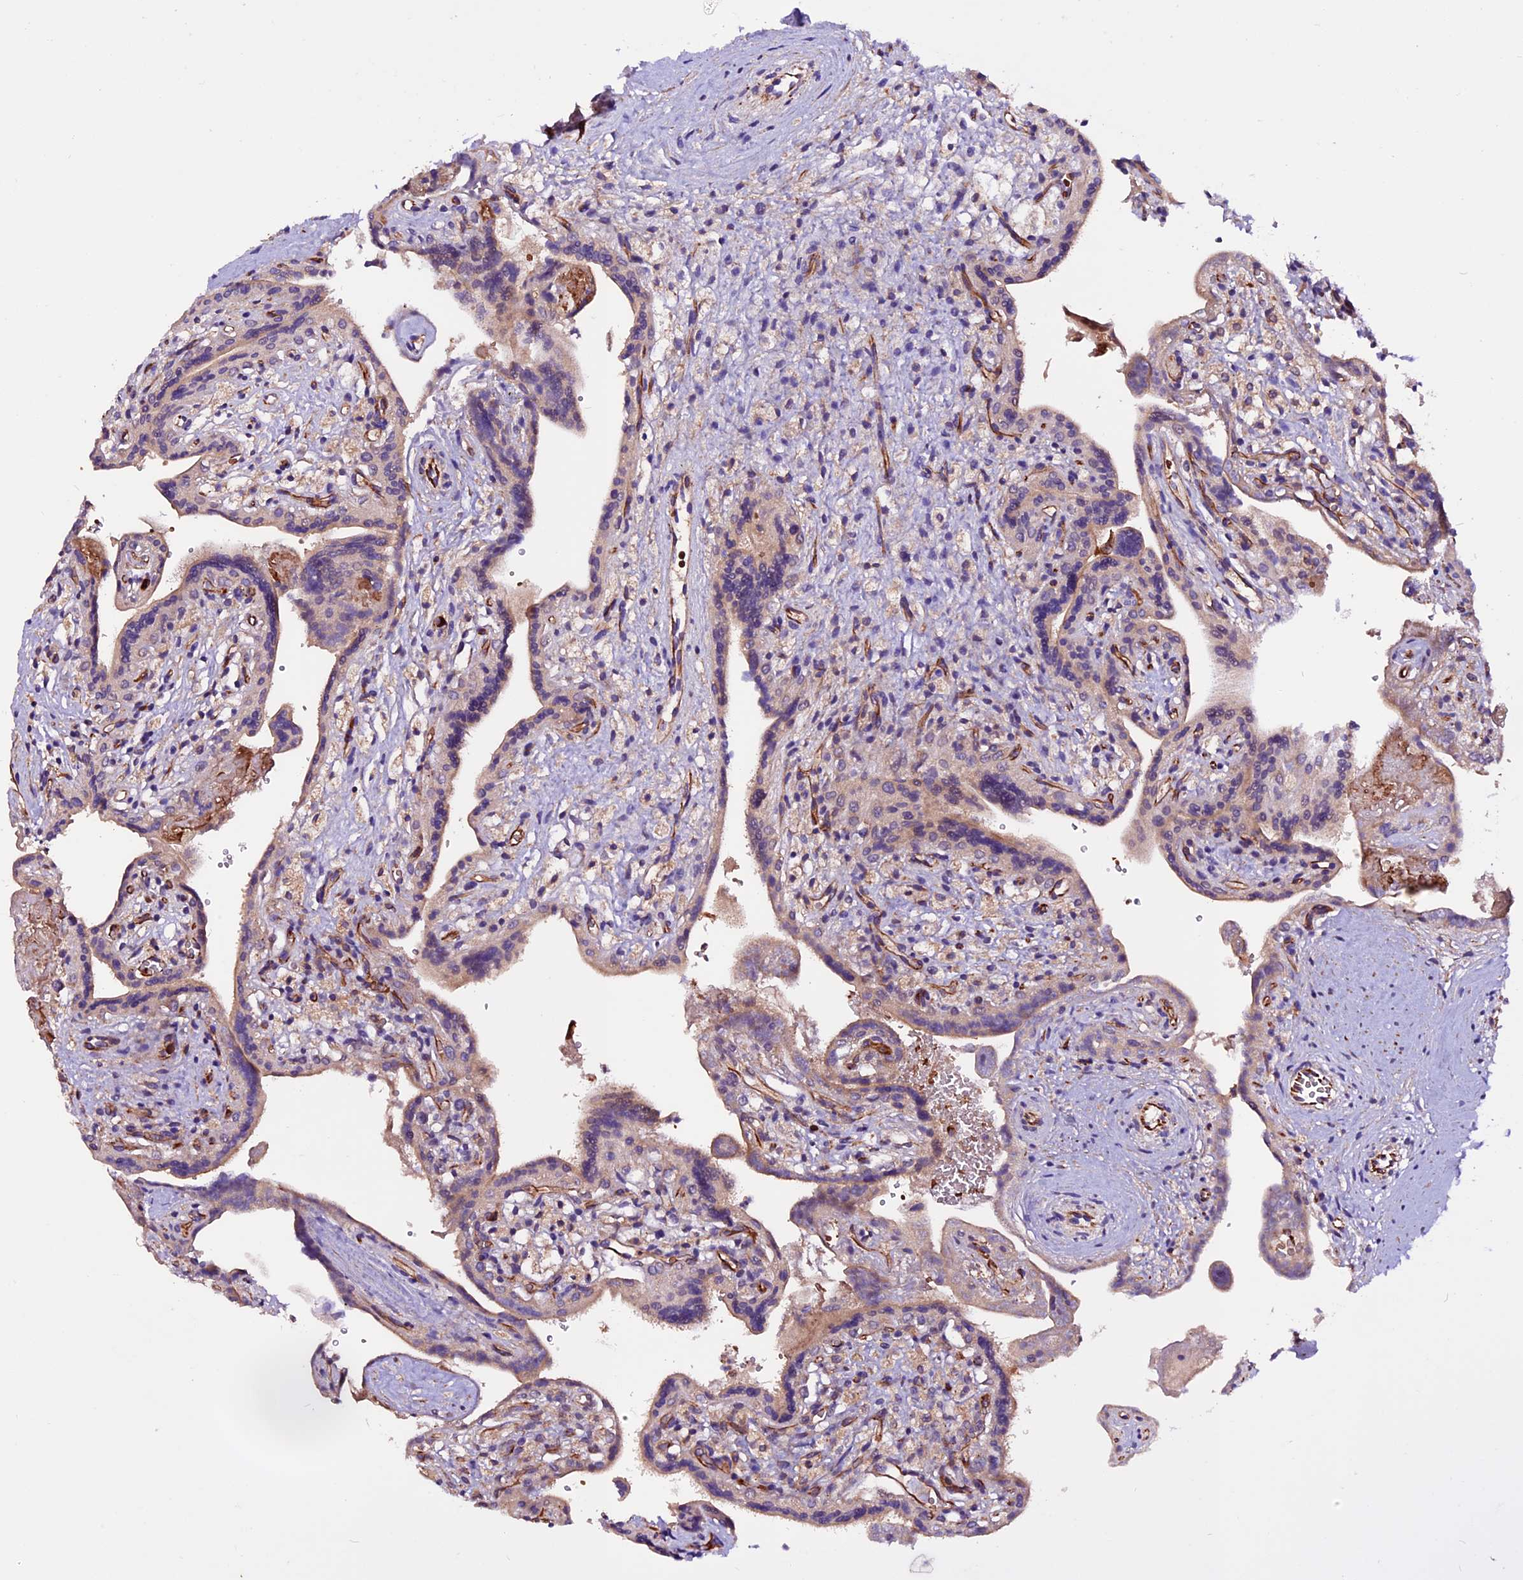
{"staining": {"intensity": "moderate", "quantity": "25%-75%", "location": "cytoplasmic/membranous"}, "tissue": "placenta", "cell_type": "Trophoblastic cells", "image_type": "normal", "snomed": [{"axis": "morphology", "description": "Normal tissue, NOS"}, {"axis": "topography", "description": "Placenta"}], "caption": "About 25%-75% of trophoblastic cells in normal placenta reveal moderate cytoplasmic/membranous protein expression as visualized by brown immunohistochemical staining.", "gene": "RINL", "patient": {"sex": "female", "age": 37}}